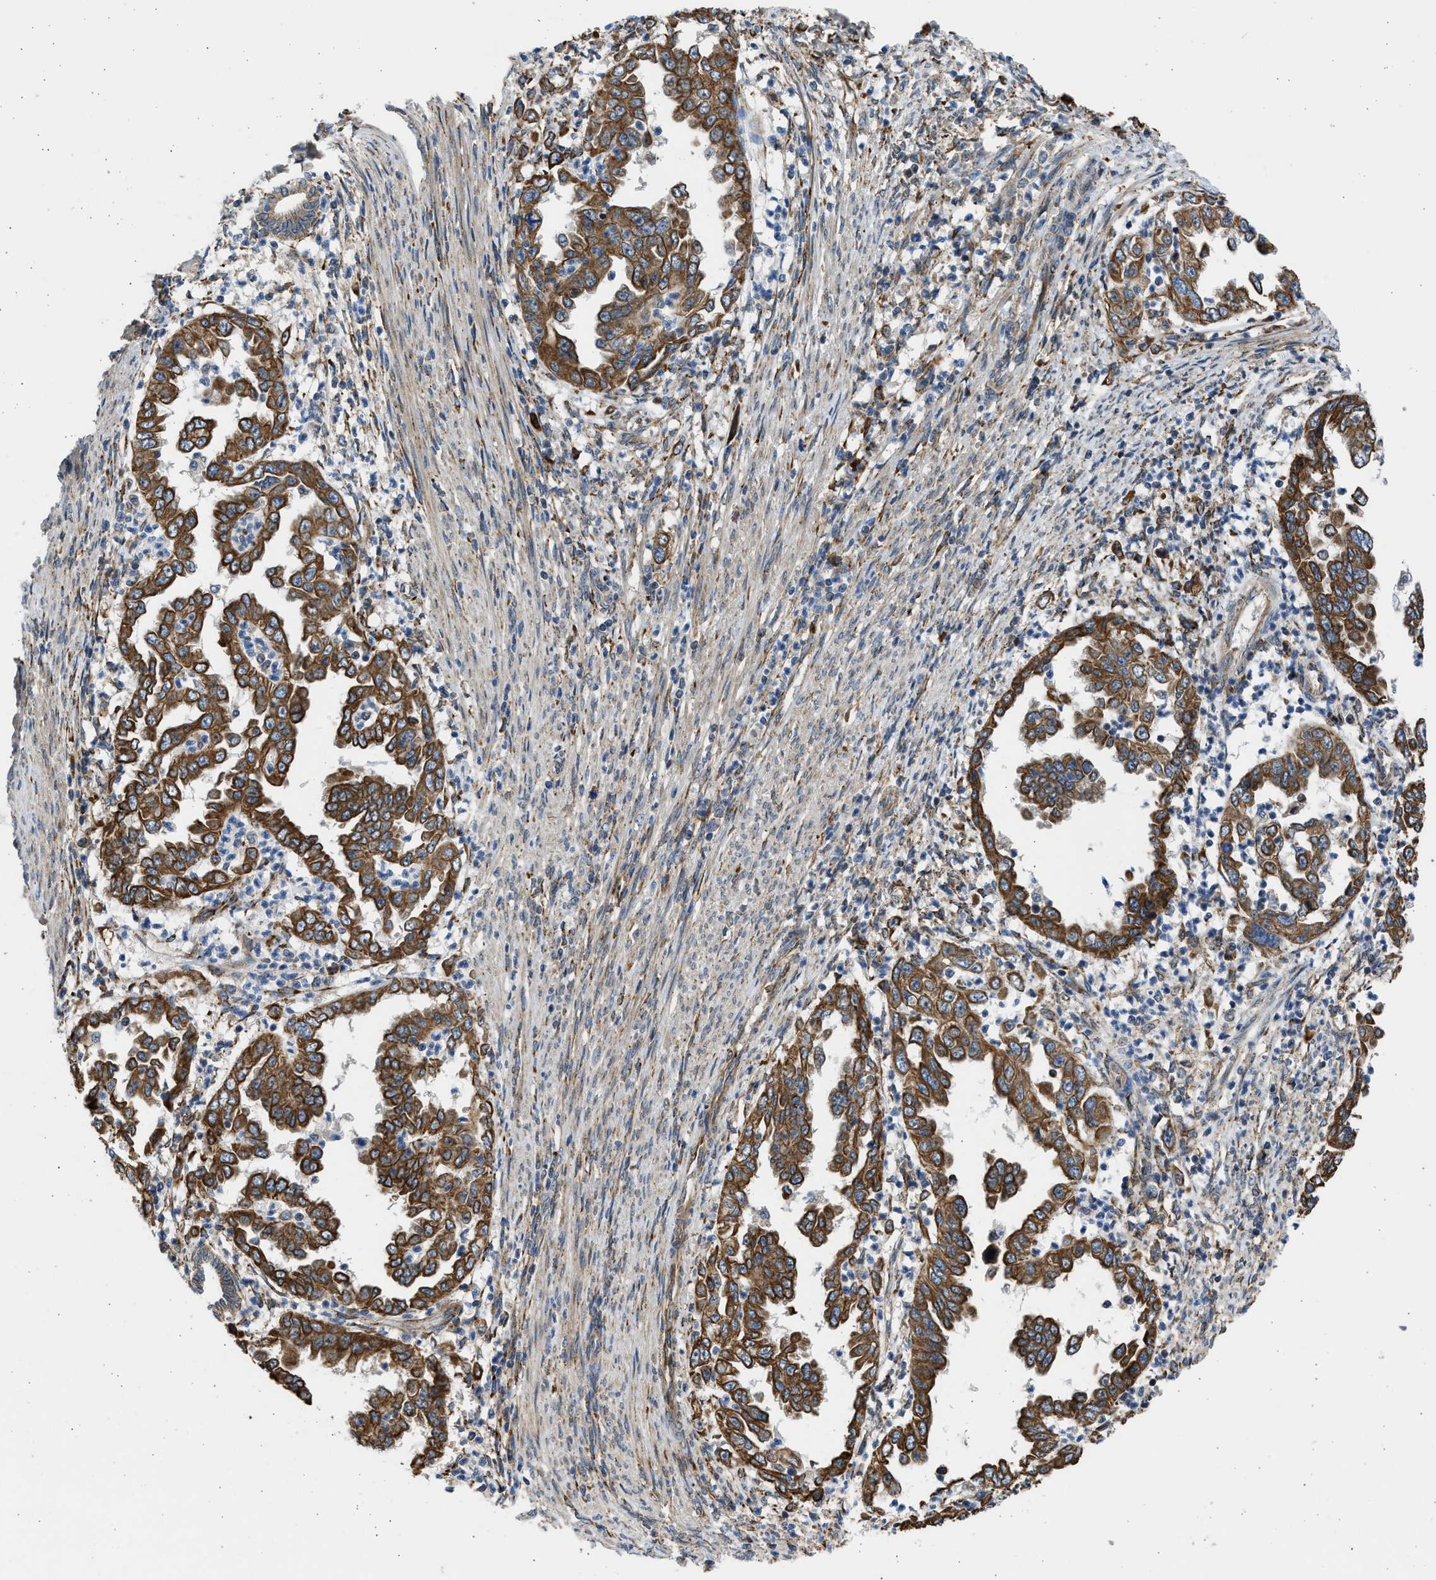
{"staining": {"intensity": "strong", "quantity": ">75%", "location": "cytoplasmic/membranous"}, "tissue": "endometrial cancer", "cell_type": "Tumor cells", "image_type": "cancer", "snomed": [{"axis": "morphology", "description": "Adenocarcinoma, NOS"}, {"axis": "topography", "description": "Endometrium"}], "caption": "There is high levels of strong cytoplasmic/membranous staining in tumor cells of endometrial cancer (adenocarcinoma), as demonstrated by immunohistochemical staining (brown color).", "gene": "PLD2", "patient": {"sex": "female", "age": 85}}